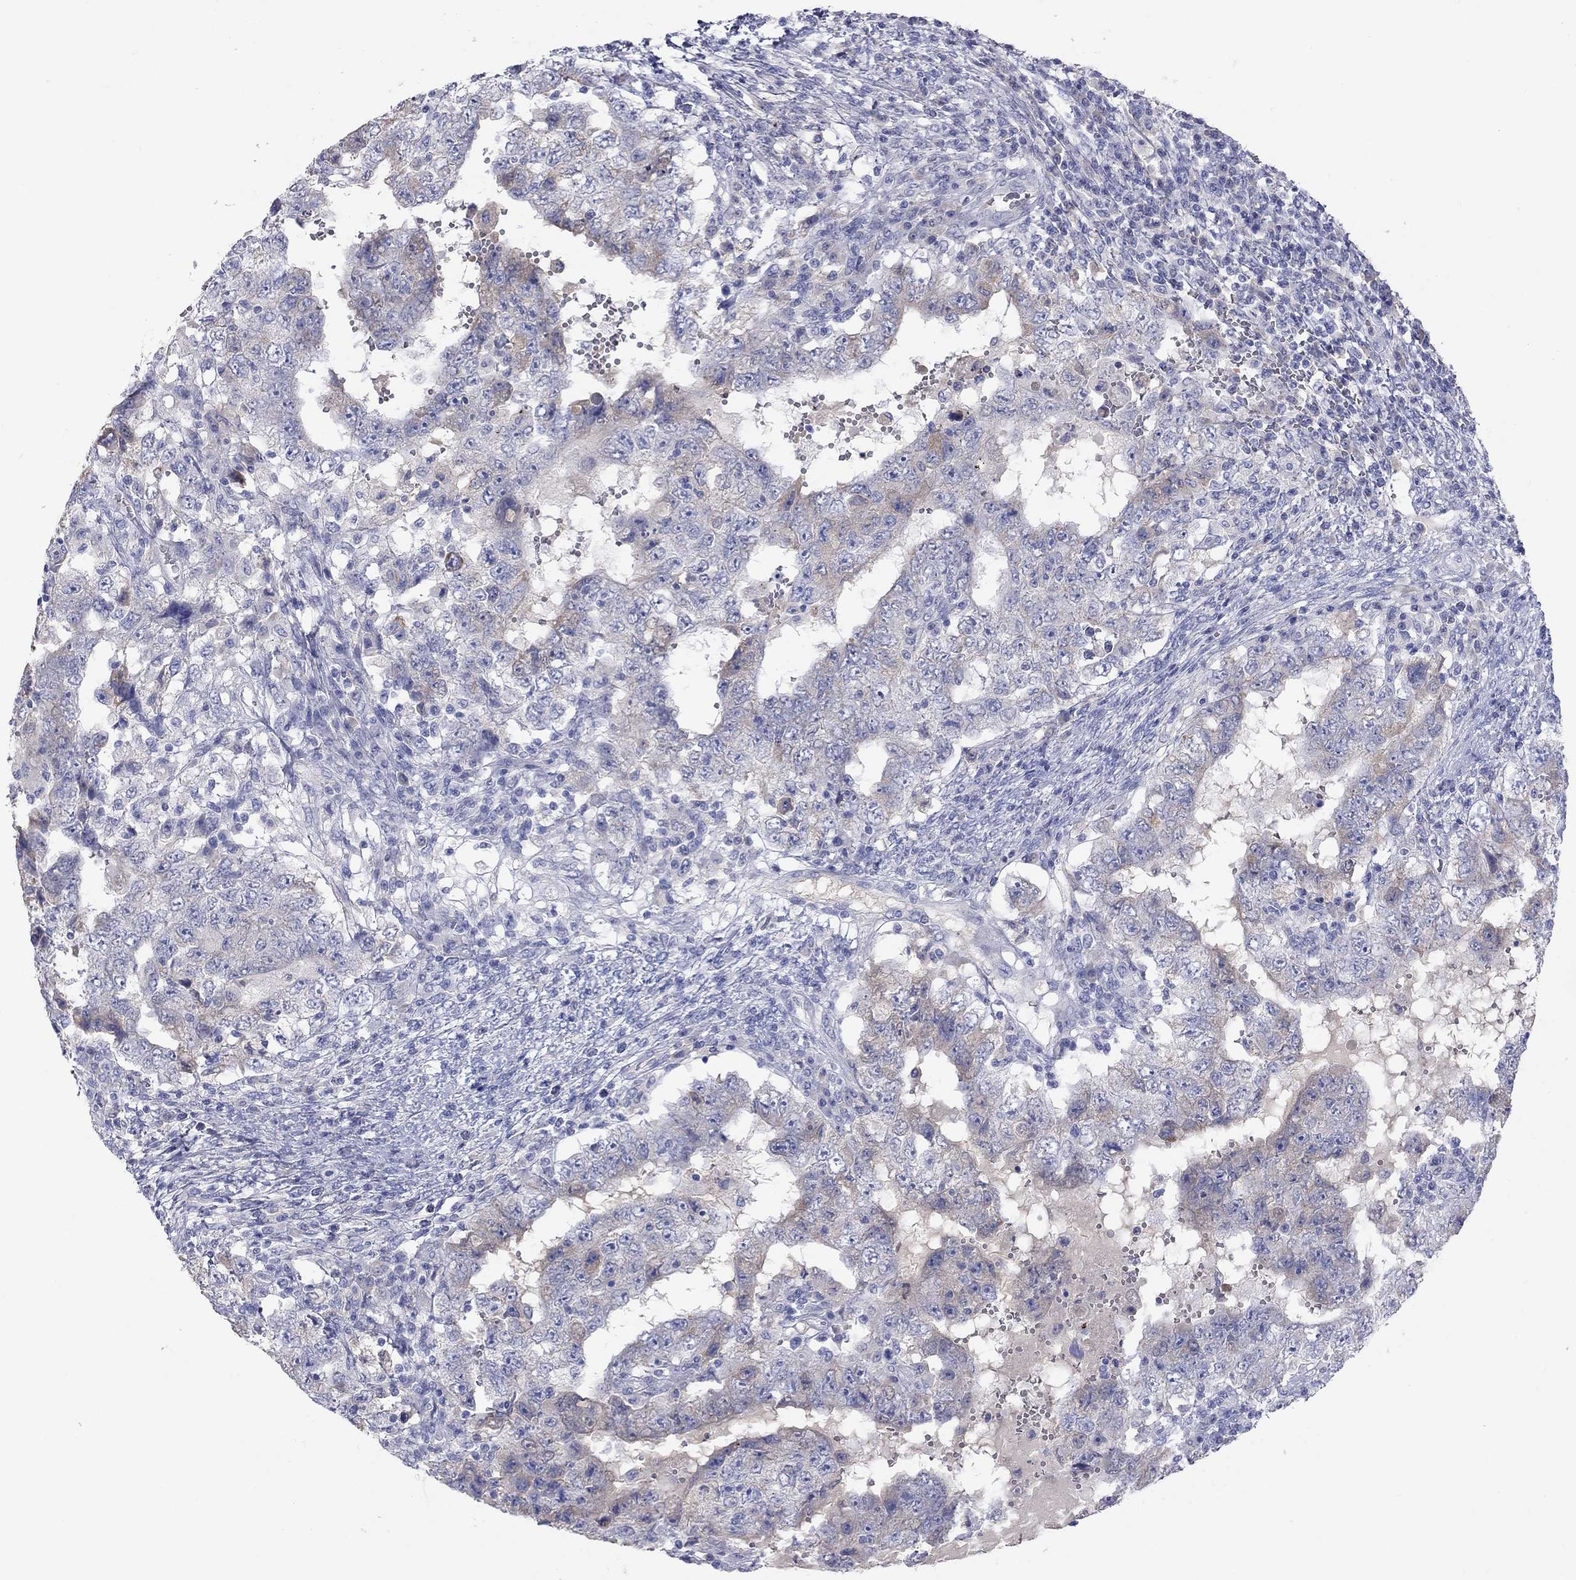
{"staining": {"intensity": "weak", "quantity": "<25%", "location": "cytoplasmic/membranous"}, "tissue": "testis cancer", "cell_type": "Tumor cells", "image_type": "cancer", "snomed": [{"axis": "morphology", "description": "Carcinoma, Embryonal, NOS"}, {"axis": "topography", "description": "Testis"}], "caption": "A high-resolution histopathology image shows IHC staining of embryonal carcinoma (testis), which displays no significant positivity in tumor cells. (Brightfield microscopy of DAB (3,3'-diaminobenzidine) IHC at high magnification).", "gene": "ST7L", "patient": {"sex": "male", "age": 26}}